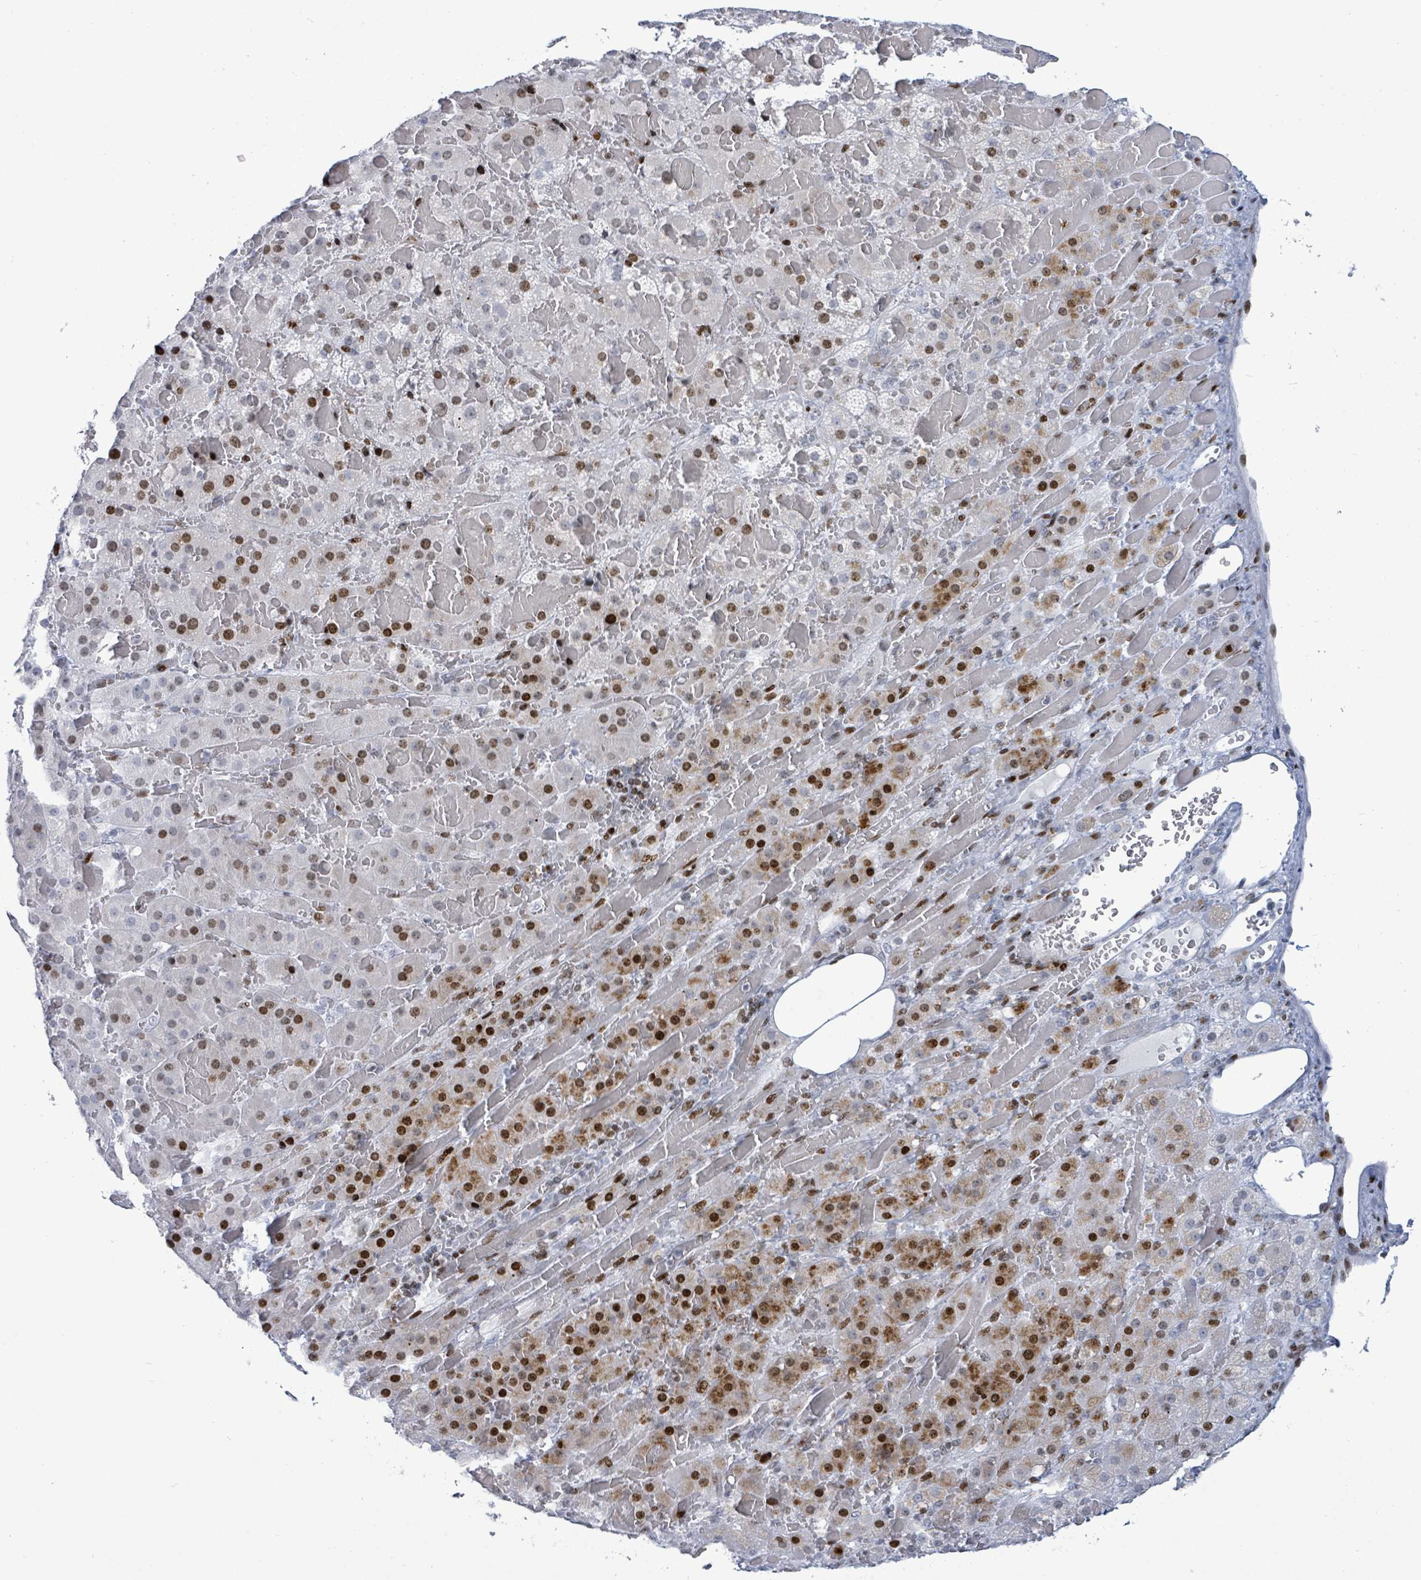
{"staining": {"intensity": "strong", "quantity": "25%-75%", "location": "cytoplasmic/membranous,nuclear"}, "tissue": "adrenal gland", "cell_type": "Glandular cells", "image_type": "normal", "snomed": [{"axis": "morphology", "description": "Normal tissue, NOS"}, {"axis": "topography", "description": "Adrenal gland"}], "caption": "Adrenal gland stained with immunohistochemistry reveals strong cytoplasmic/membranous,nuclear positivity in about 25%-75% of glandular cells. The staining was performed using DAB (3,3'-diaminobenzidine) to visualize the protein expression in brown, while the nuclei were stained in blue with hematoxylin (Magnification: 20x).", "gene": "MALL", "patient": {"sex": "female", "age": 59}}